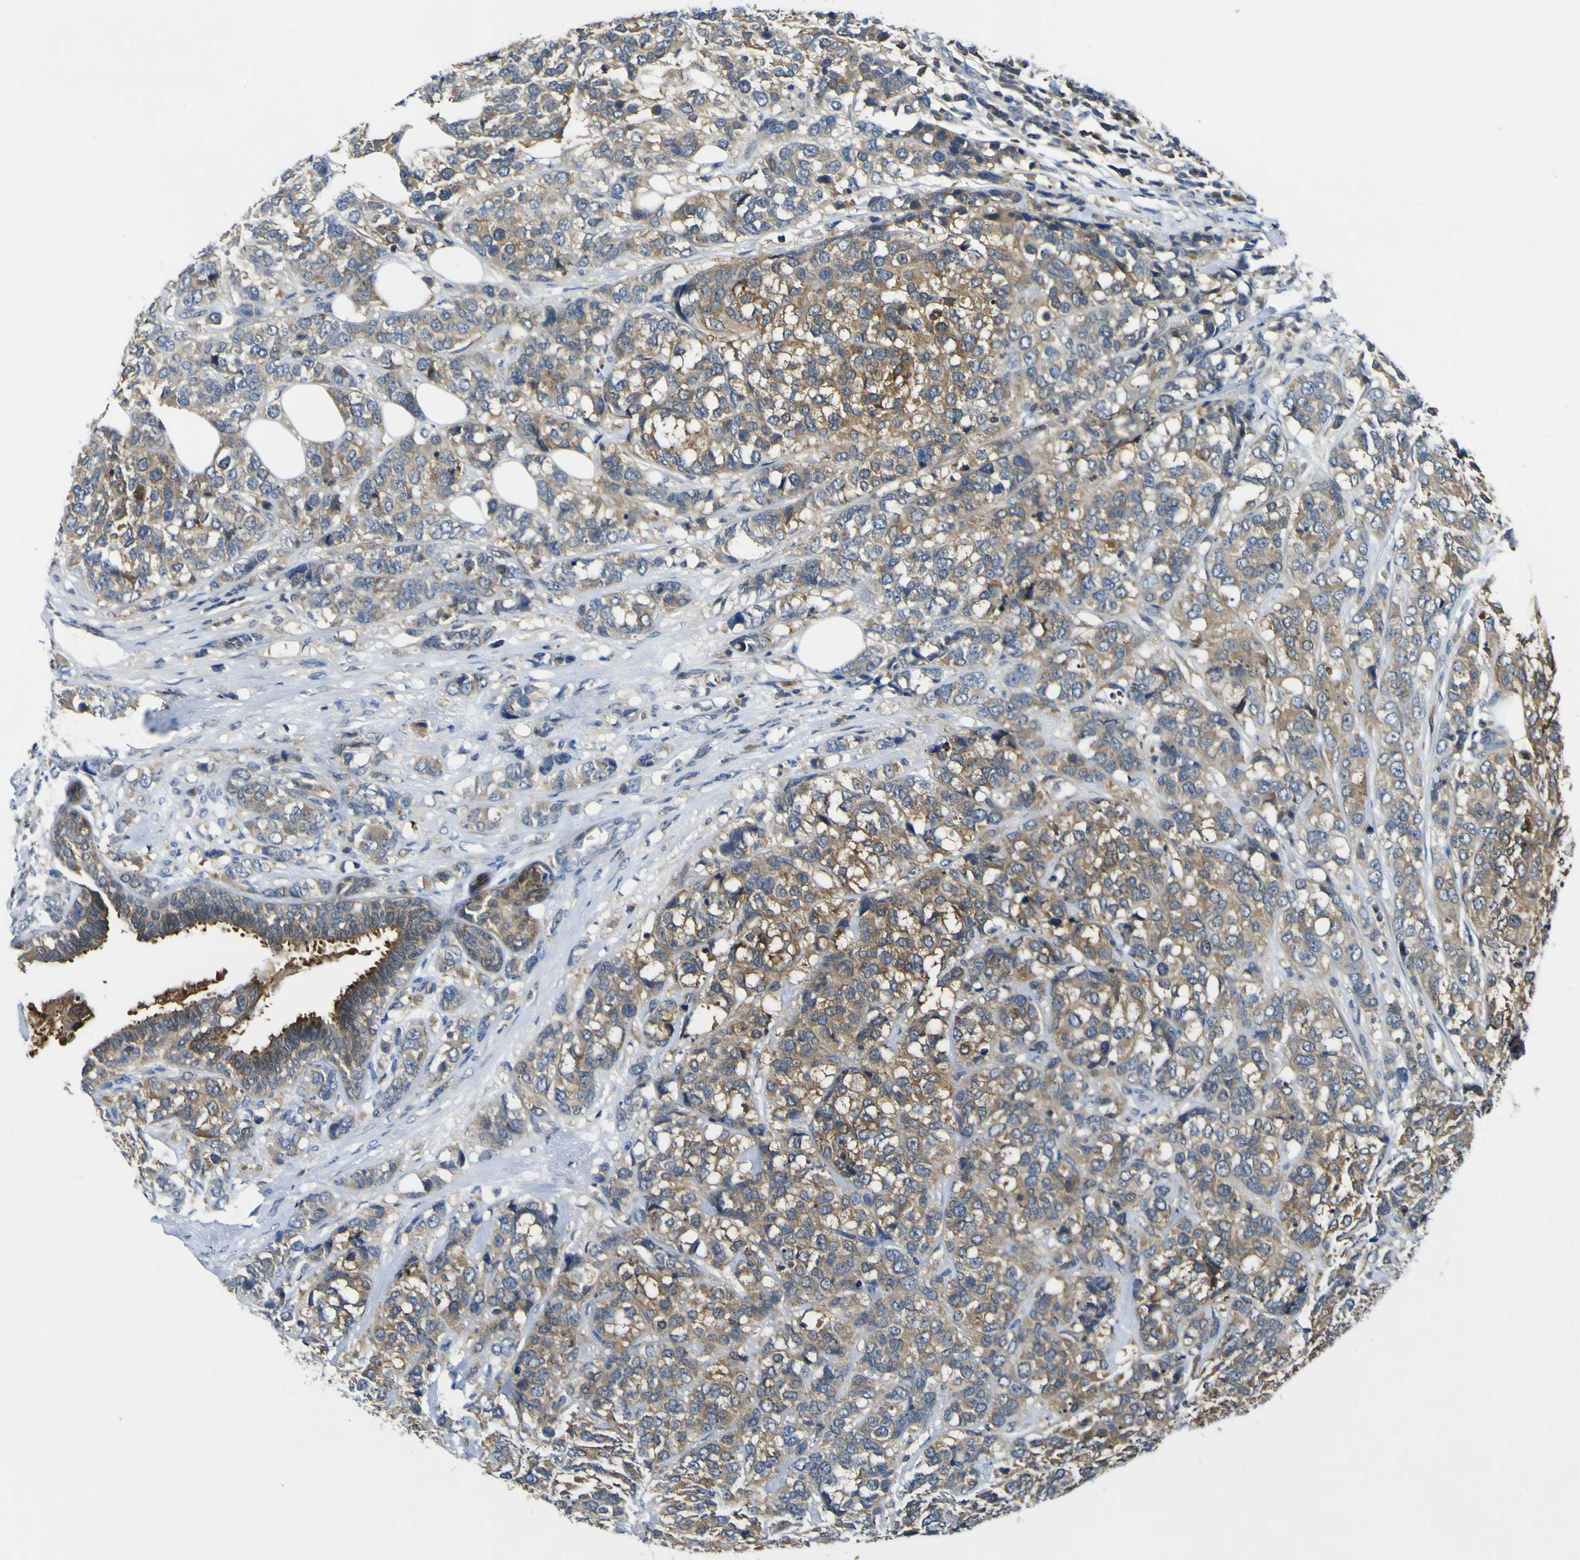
{"staining": {"intensity": "moderate", "quantity": ">75%", "location": "cytoplasmic/membranous"}, "tissue": "breast cancer", "cell_type": "Tumor cells", "image_type": "cancer", "snomed": [{"axis": "morphology", "description": "Lobular carcinoma"}, {"axis": "topography", "description": "Breast"}], "caption": "There is medium levels of moderate cytoplasmic/membranous positivity in tumor cells of breast lobular carcinoma, as demonstrated by immunohistochemical staining (brown color).", "gene": "EML2", "patient": {"sex": "female", "age": 59}}